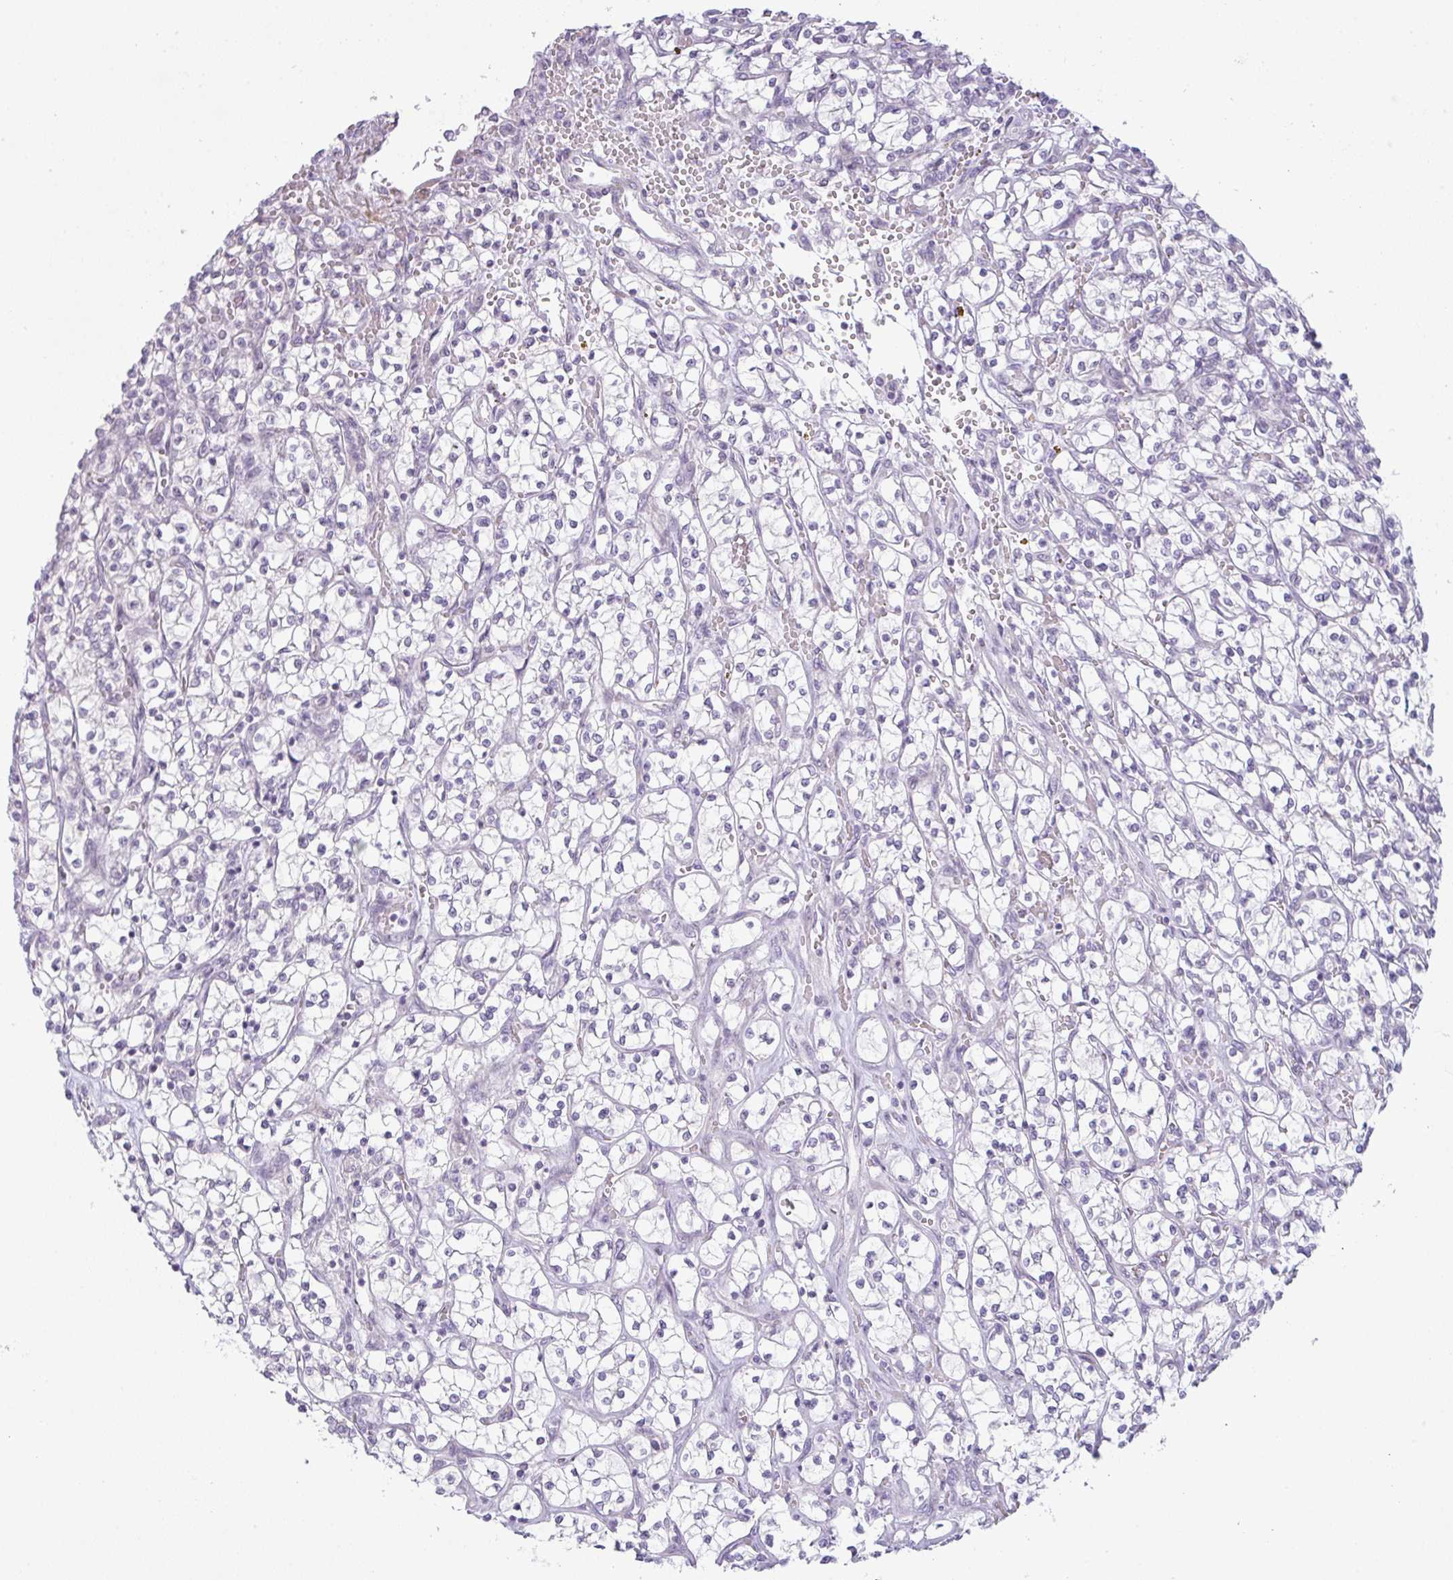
{"staining": {"intensity": "negative", "quantity": "none", "location": "none"}, "tissue": "renal cancer", "cell_type": "Tumor cells", "image_type": "cancer", "snomed": [{"axis": "morphology", "description": "Adenocarcinoma, NOS"}, {"axis": "topography", "description": "Kidney"}], "caption": "There is no significant positivity in tumor cells of renal adenocarcinoma.", "gene": "SIRPB2", "patient": {"sex": "female", "age": 64}}